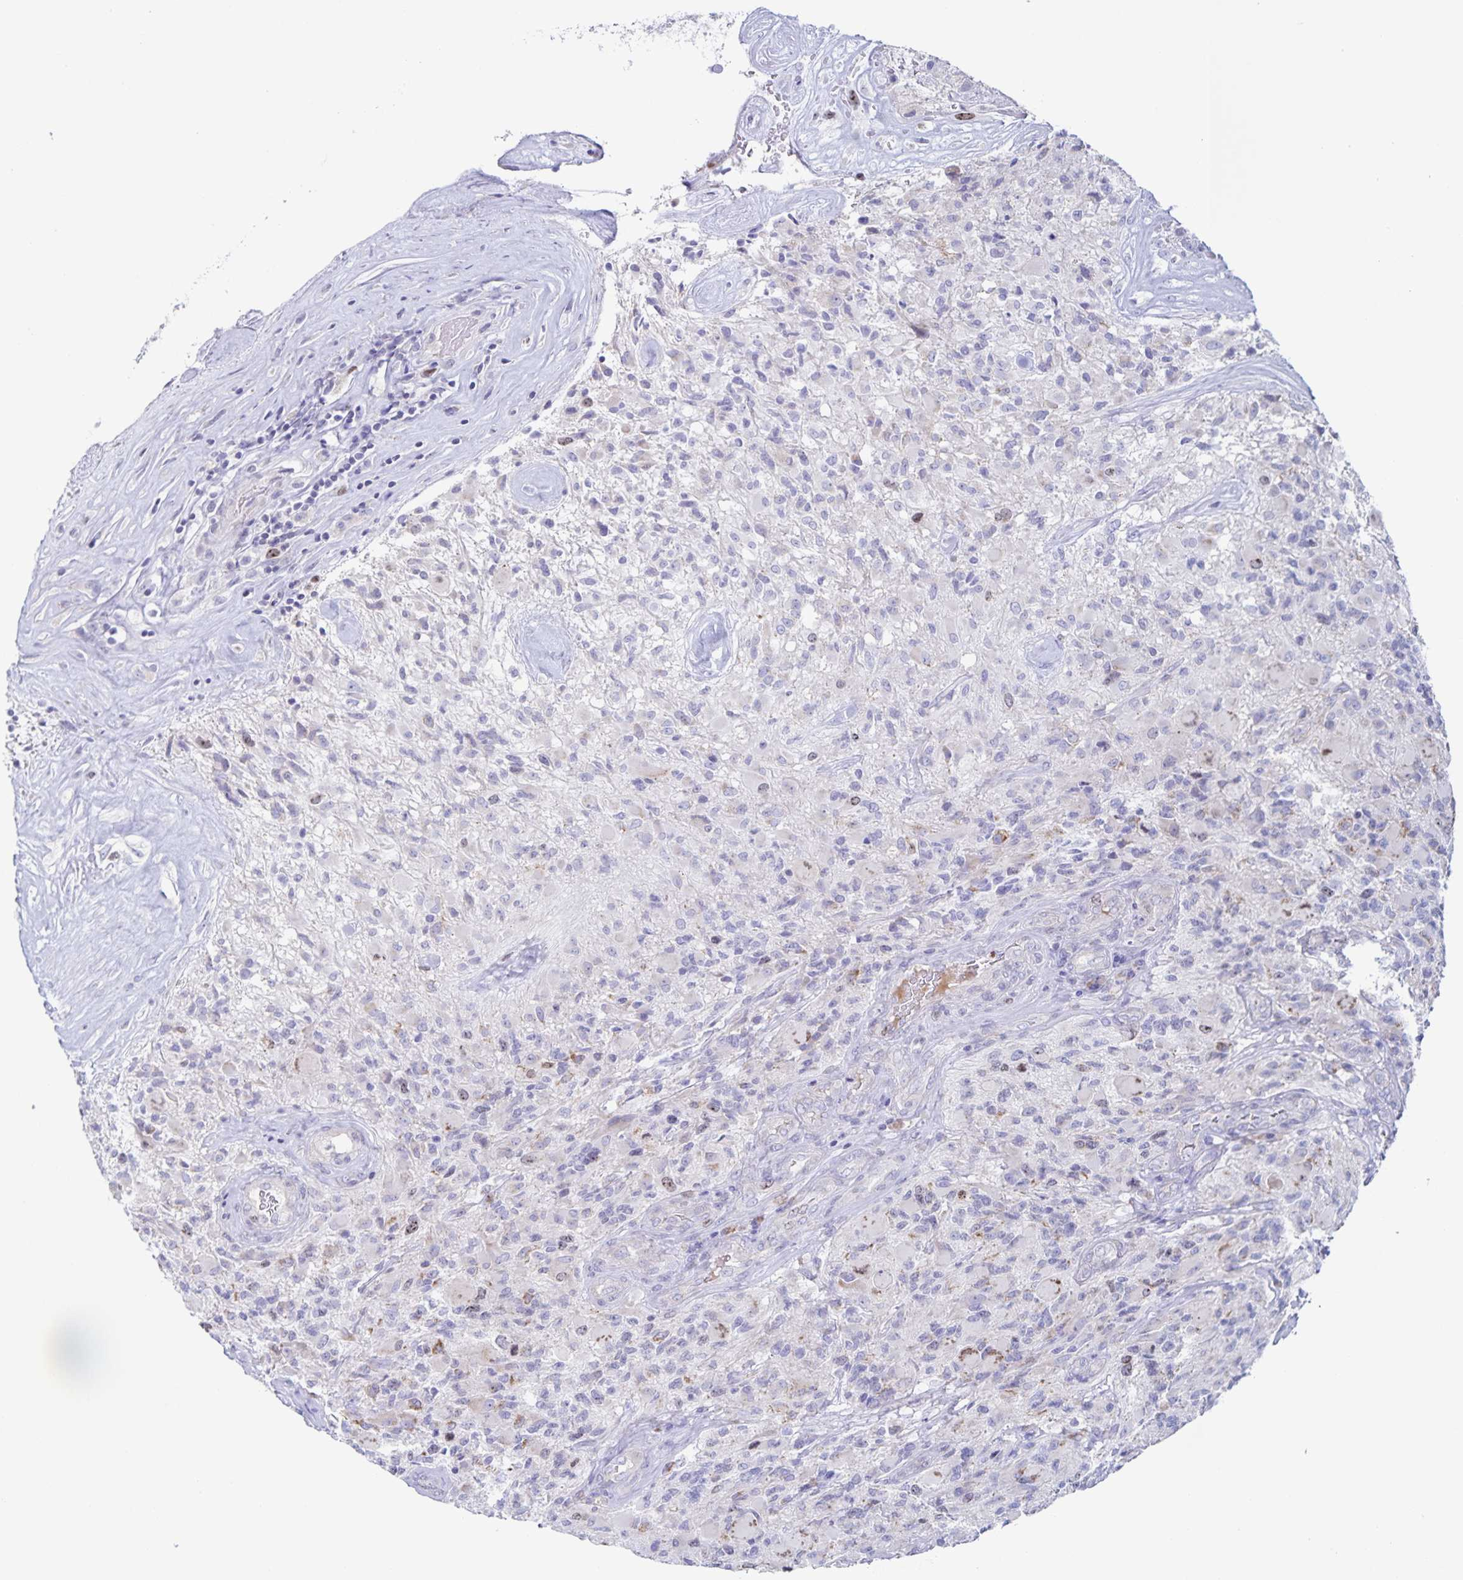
{"staining": {"intensity": "weak", "quantity": "<25%", "location": "cytoplasmic/membranous,nuclear"}, "tissue": "glioma", "cell_type": "Tumor cells", "image_type": "cancer", "snomed": [{"axis": "morphology", "description": "Glioma, malignant, High grade"}, {"axis": "topography", "description": "Brain"}], "caption": "Immunohistochemical staining of human high-grade glioma (malignant) demonstrates no significant staining in tumor cells. Nuclei are stained in blue.", "gene": "CENPH", "patient": {"sex": "female", "age": 65}}